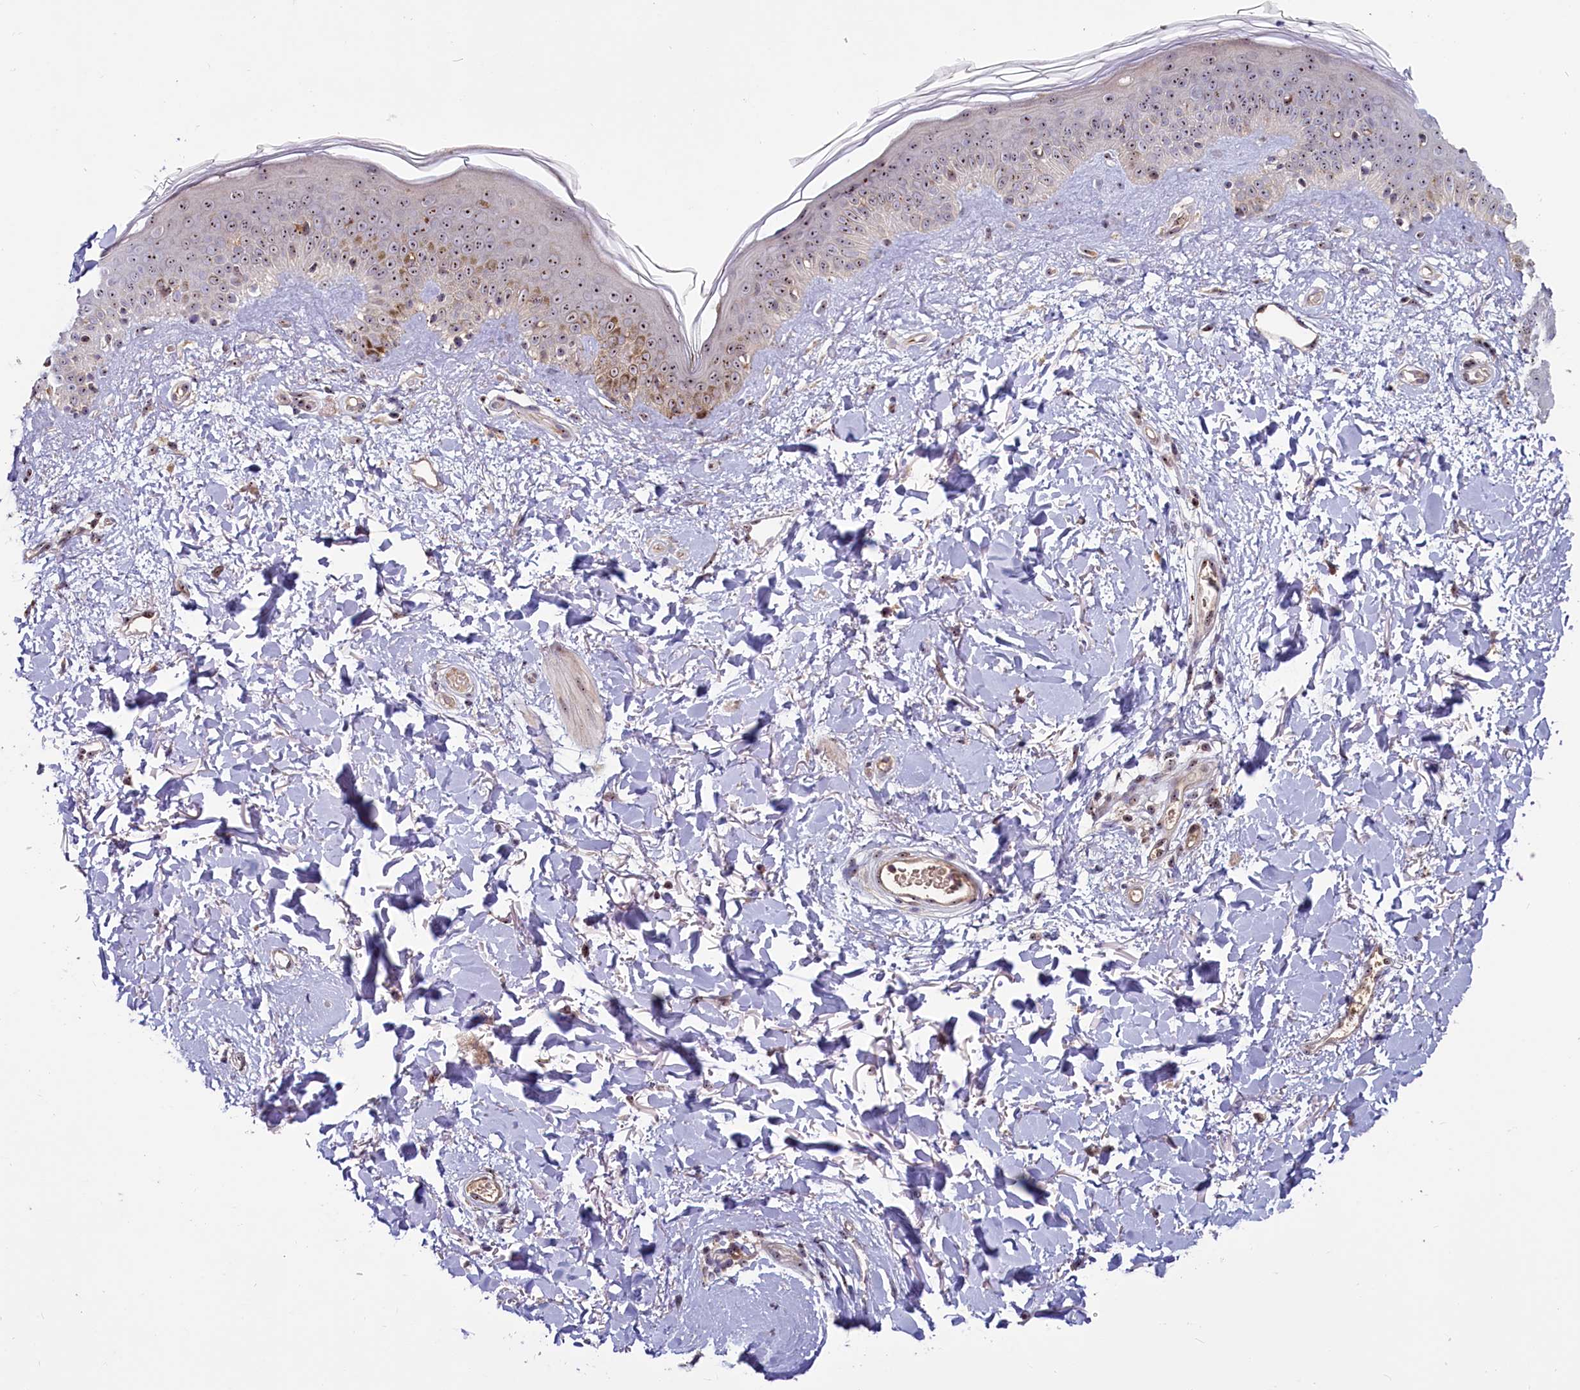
{"staining": {"intensity": "weak", "quantity": ">75%", "location": "cytoplasmic/membranous"}, "tissue": "skin", "cell_type": "Fibroblasts", "image_type": "normal", "snomed": [{"axis": "morphology", "description": "Normal tissue, NOS"}, {"axis": "topography", "description": "Skin"}], "caption": "This is an image of immunohistochemistry staining of unremarkable skin, which shows weak expression in the cytoplasmic/membranous of fibroblasts.", "gene": "TCOF1", "patient": {"sex": "female", "age": 58}}